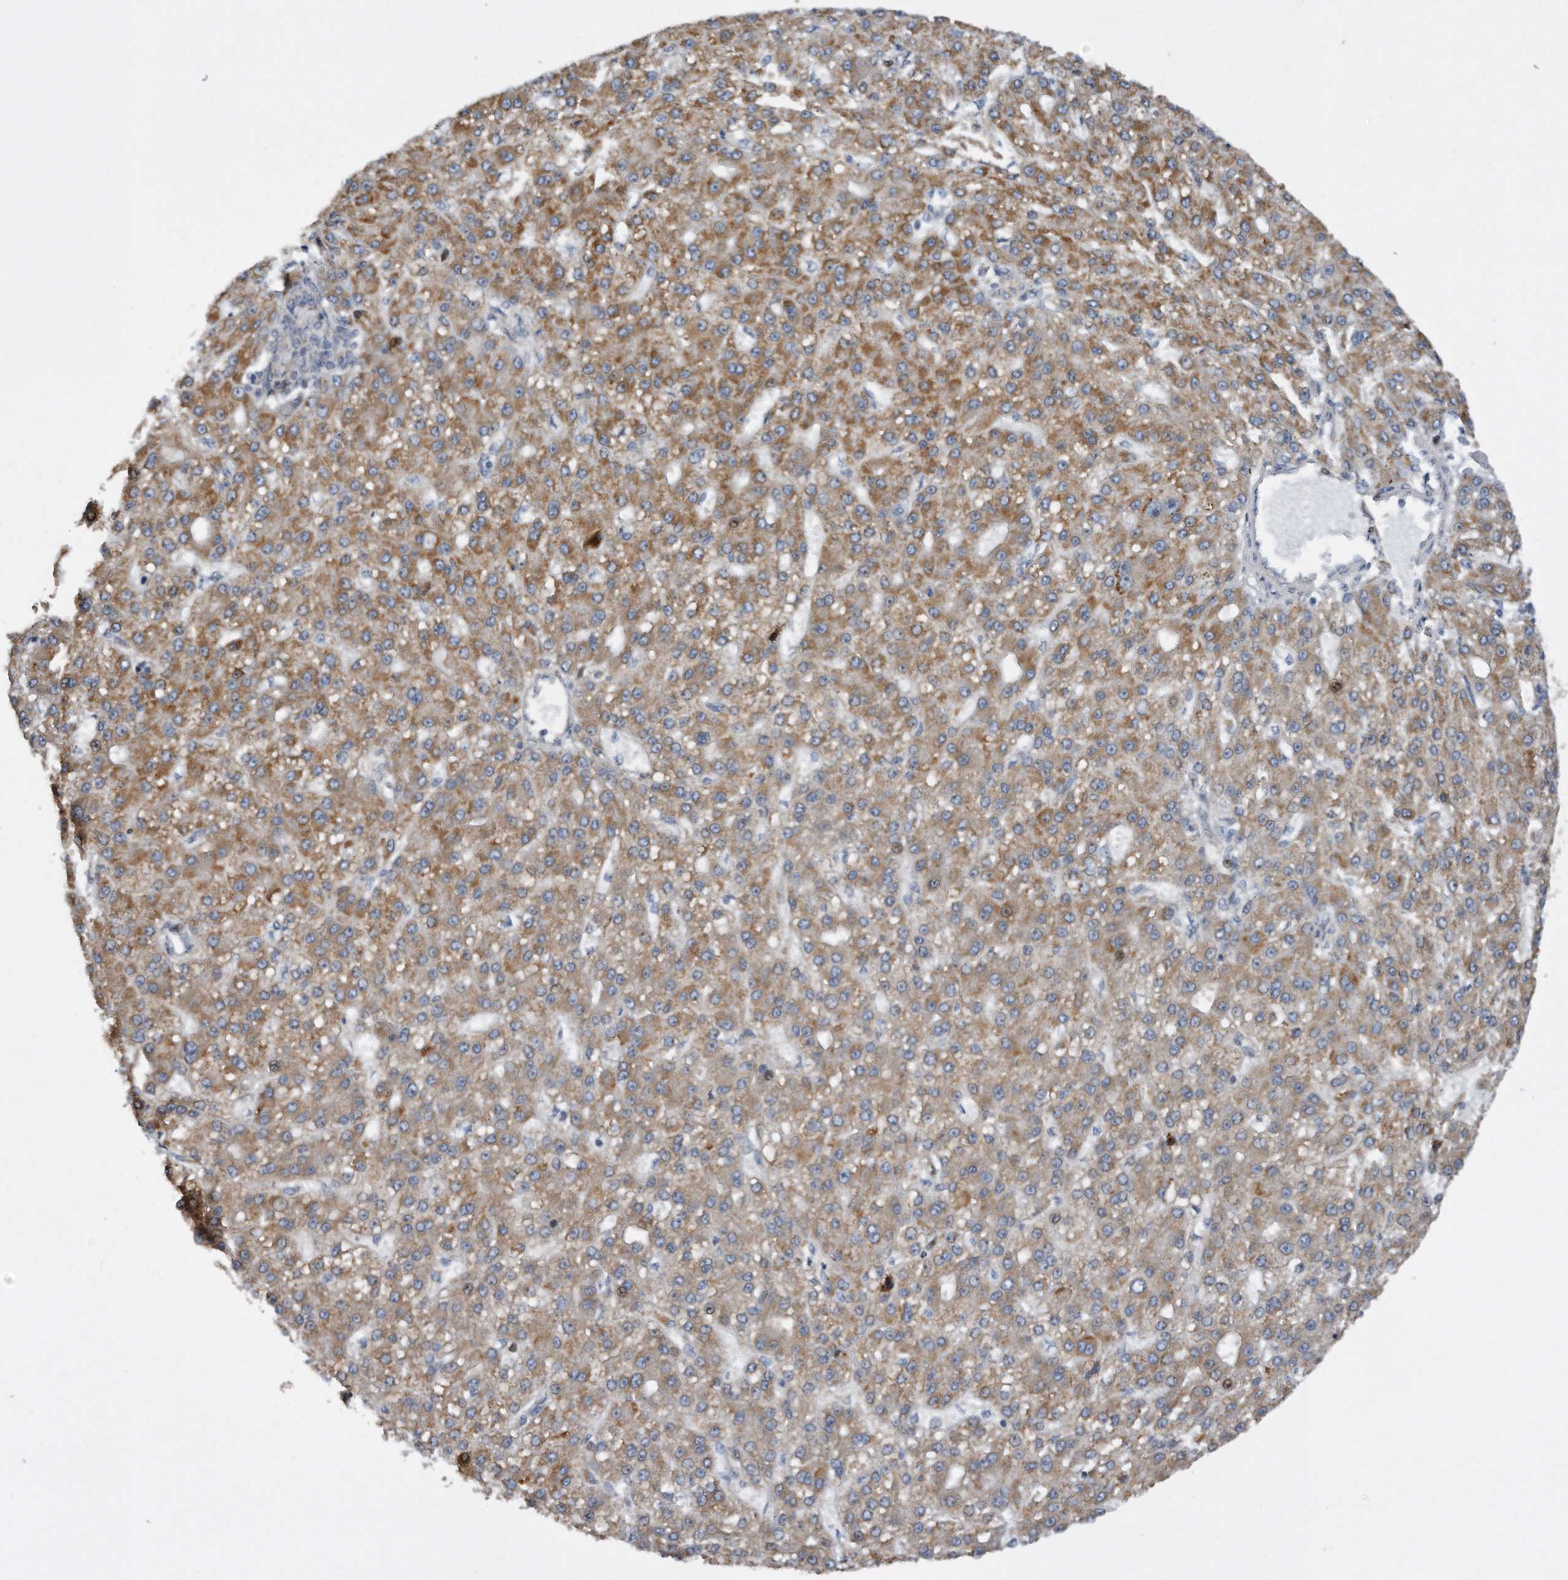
{"staining": {"intensity": "moderate", "quantity": ">75%", "location": "cytoplasmic/membranous"}, "tissue": "liver cancer", "cell_type": "Tumor cells", "image_type": "cancer", "snomed": [{"axis": "morphology", "description": "Carcinoma, Hepatocellular, NOS"}, {"axis": "topography", "description": "Liver"}], "caption": "Tumor cells exhibit medium levels of moderate cytoplasmic/membranous staining in about >75% of cells in human liver cancer.", "gene": "CDH12", "patient": {"sex": "male", "age": 67}}